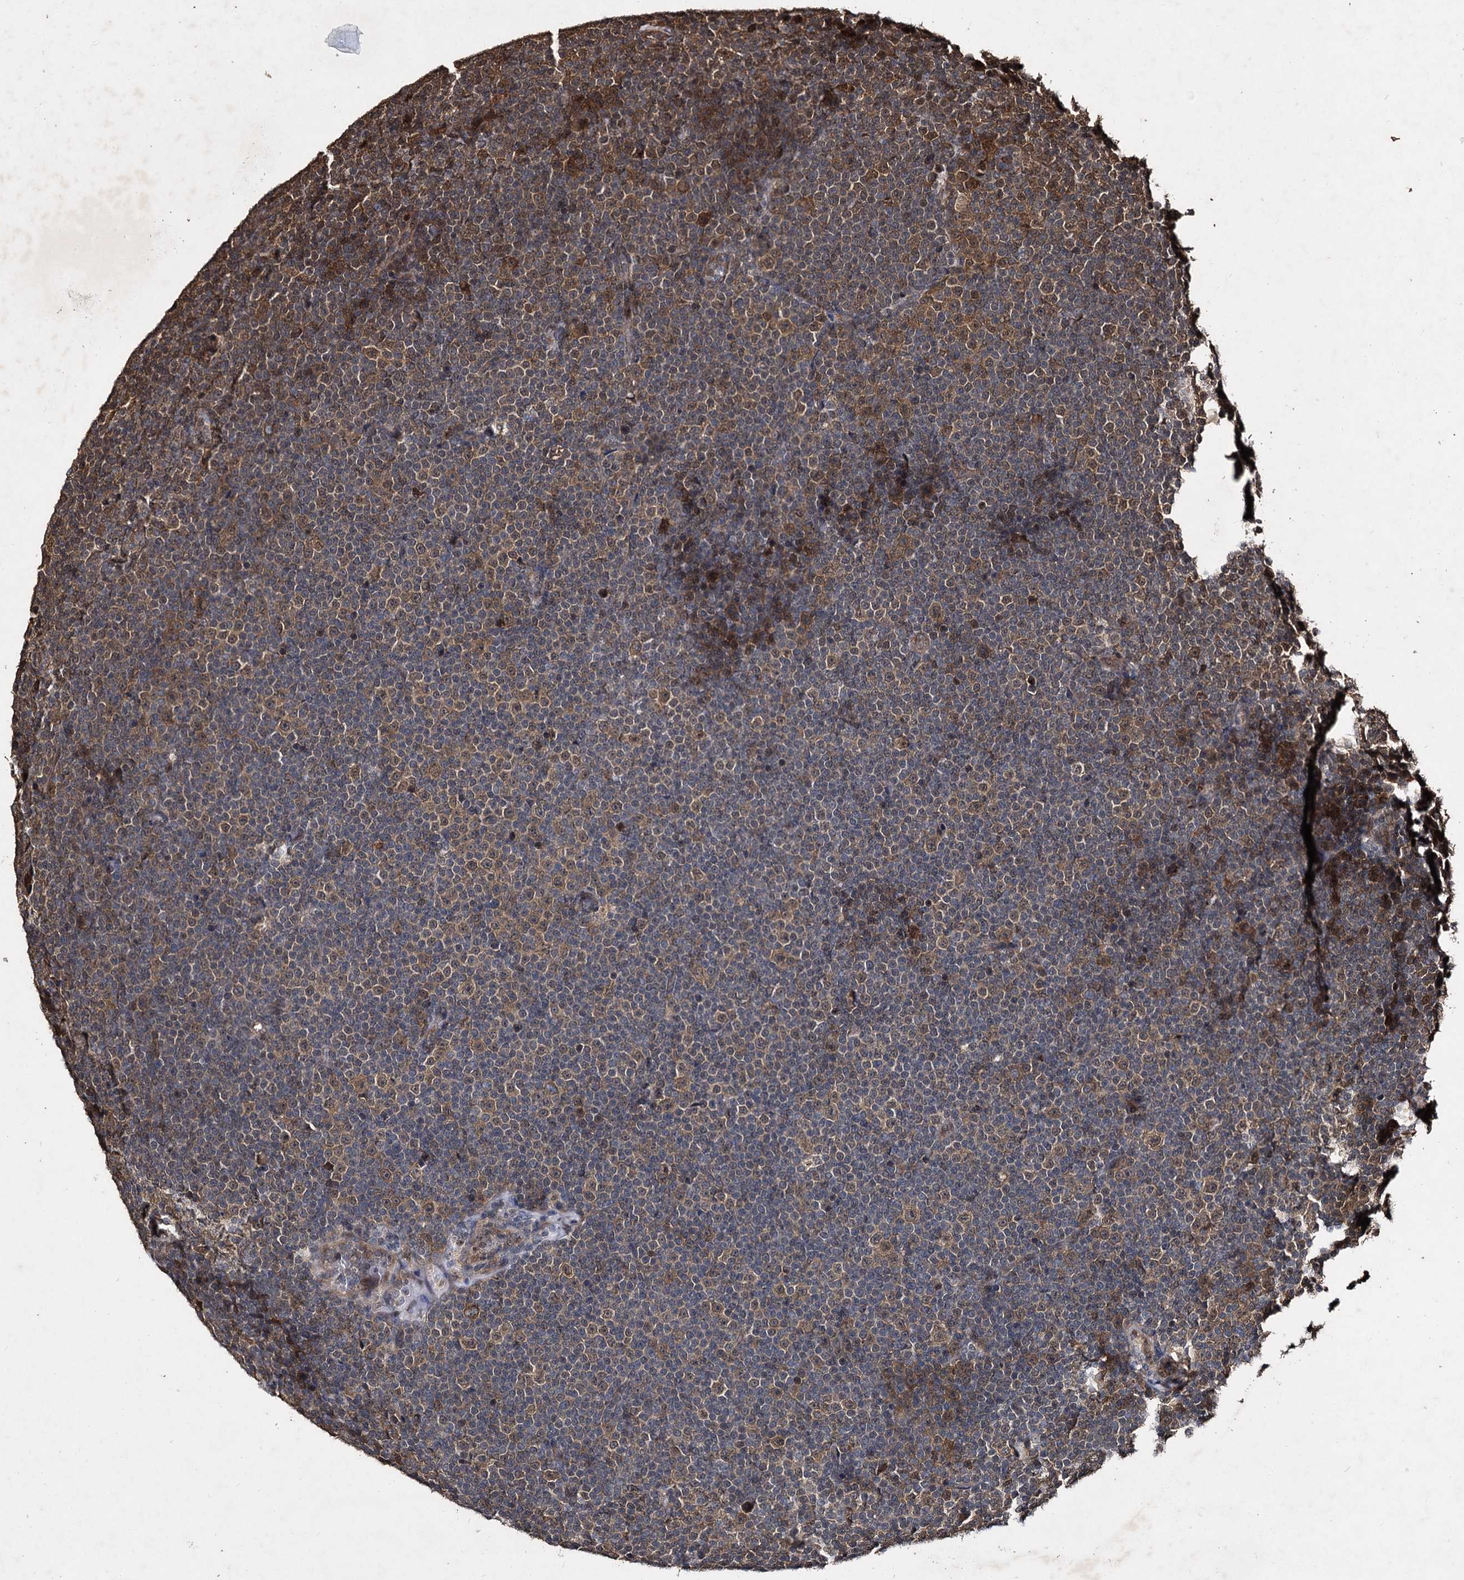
{"staining": {"intensity": "moderate", "quantity": "<25%", "location": "cytoplasmic/membranous"}, "tissue": "lymphoma", "cell_type": "Tumor cells", "image_type": "cancer", "snomed": [{"axis": "morphology", "description": "Malignant lymphoma, non-Hodgkin's type, Low grade"}, {"axis": "topography", "description": "Lymph node"}], "caption": "Moderate cytoplasmic/membranous protein staining is seen in about <25% of tumor cells in lymphoma.", "gene": "SLC46A3", "patient": {"sex": "female", "age": 67}}